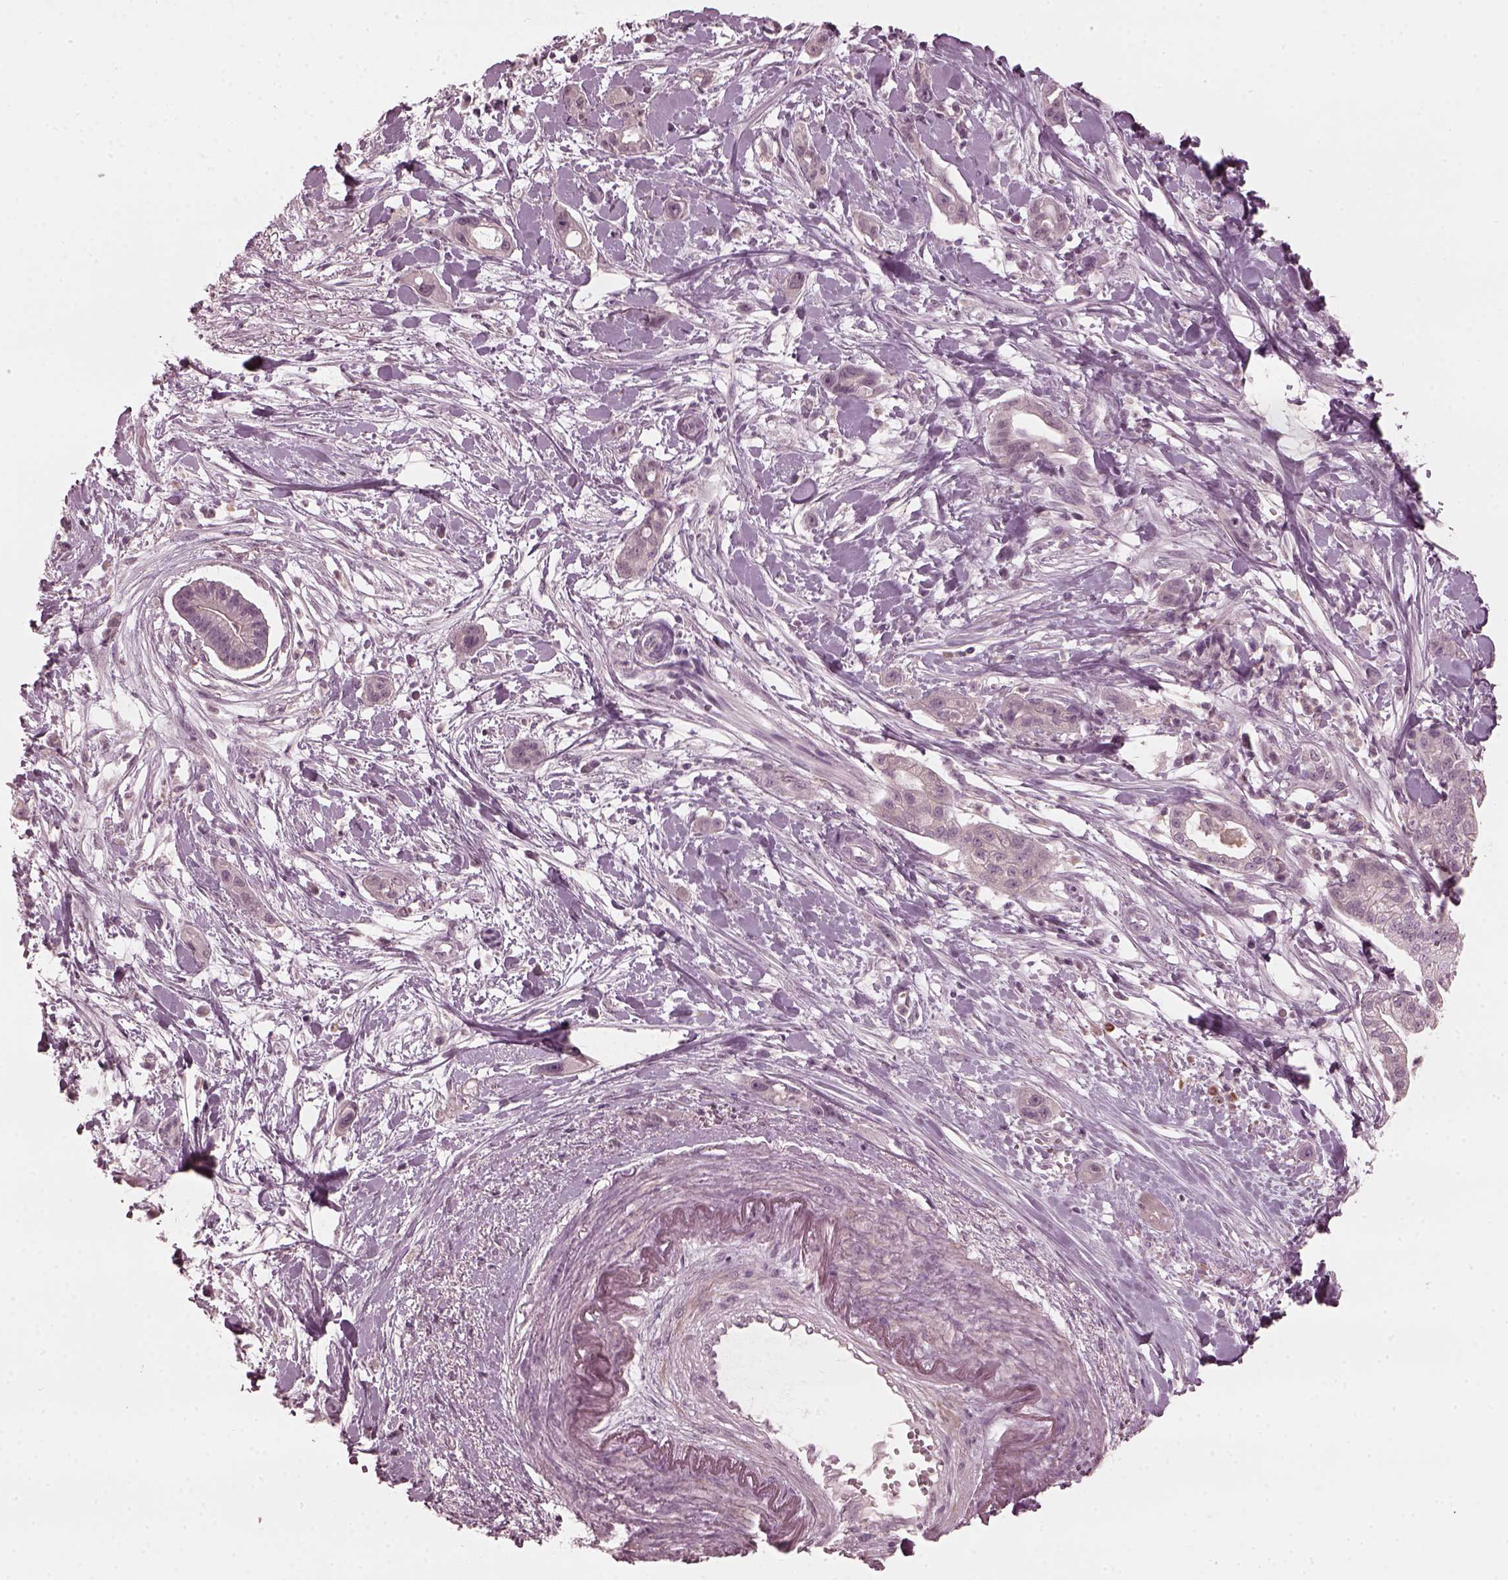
{"staining": {"intensity": "negative", "quantity": "none", "location": "none"}, "tissue": "pancreatic cancer", "cell_type": "Tumor cells", "image_type": "cancer", "snomed": [{"axis": "morphology", "description": "Normal tissue, NOS"}, {"axis": "morphology", "description": "Adenocarcinoma, NOS"}, {"axis": "topography", "description": "Lymph node"}, {"axis": "topography", "description": "Pancreas"}], "caption": "An immunohistochemistry image of pancreatic cancer (adenocarcinoma) is shown. There is no staining in tumor cells of pancreatic cancer (adenocarcinoma). The staining is performed using DAB (3,3'-diaminobenzidine) brown chromogen with nuclei counter-stained in using hematoxylin.", "gene": "CCDC170", "patient": {"sex": "female", "age": 58}}